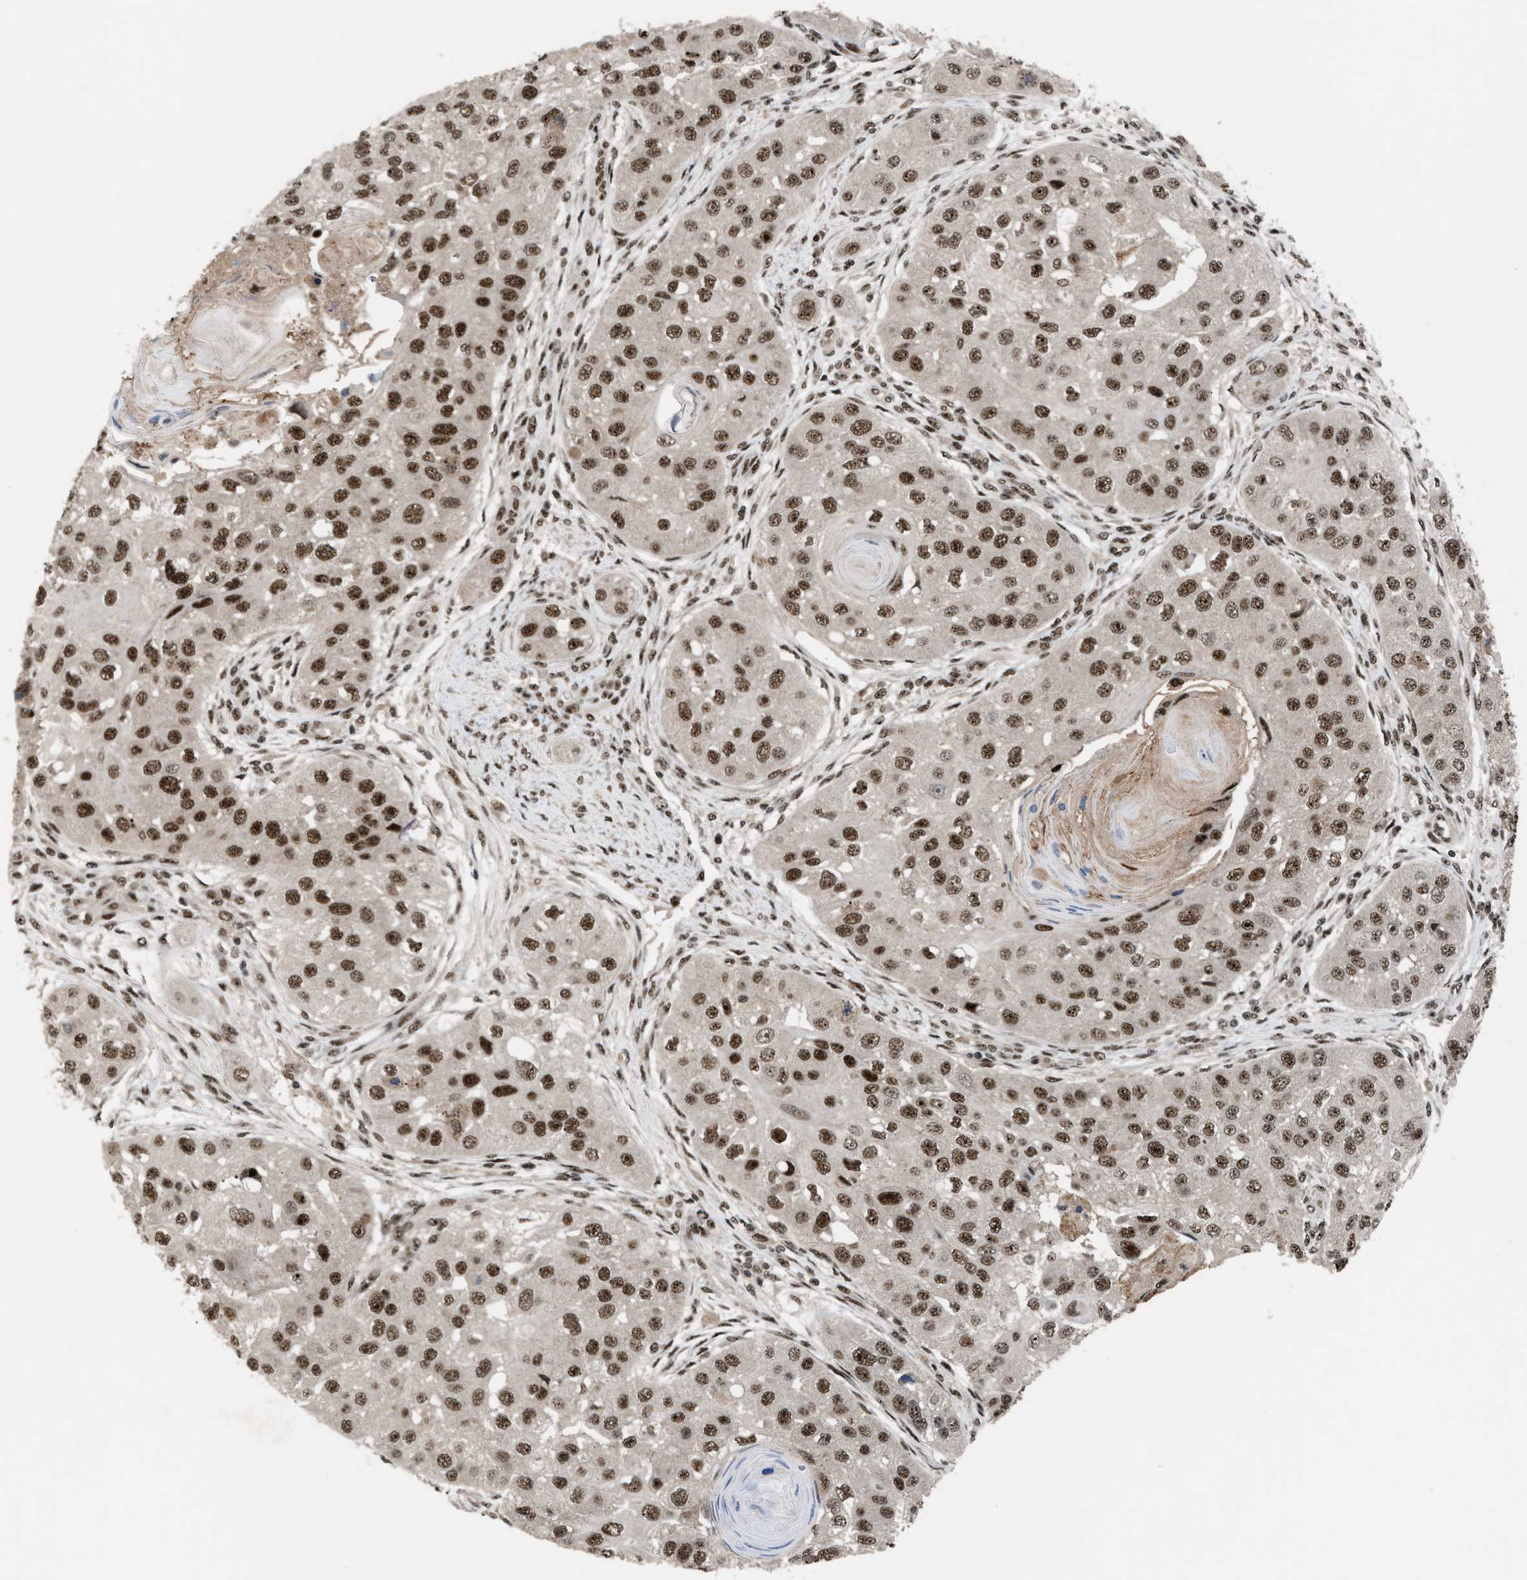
{"staining": {"intensity": "strong", "quantity": ">75%", "location": "nuclear"}, "tissue": "head and neck cancer", "cell_type": "Tumor cells", "image_type": "cancer", "snomed": [{"axis": "morphology", "description": "Normal tissue, NOS"}, {"axis": "morphology", "description": "Squamous cell carcinoma, NOS"}, {"axis": "topography", "description": "Skeletal muscle"}, {"axis": "topography", "description": "Head-Neck"}], "caption": "A brown stain shows strong nuclear staining of a protein in head and neck cancer tumor cells. (DAB IHC with brightfield microscopy, high magnification).", "gene": "PRPF4", "patient": {"sex": "male", "age": 51}}